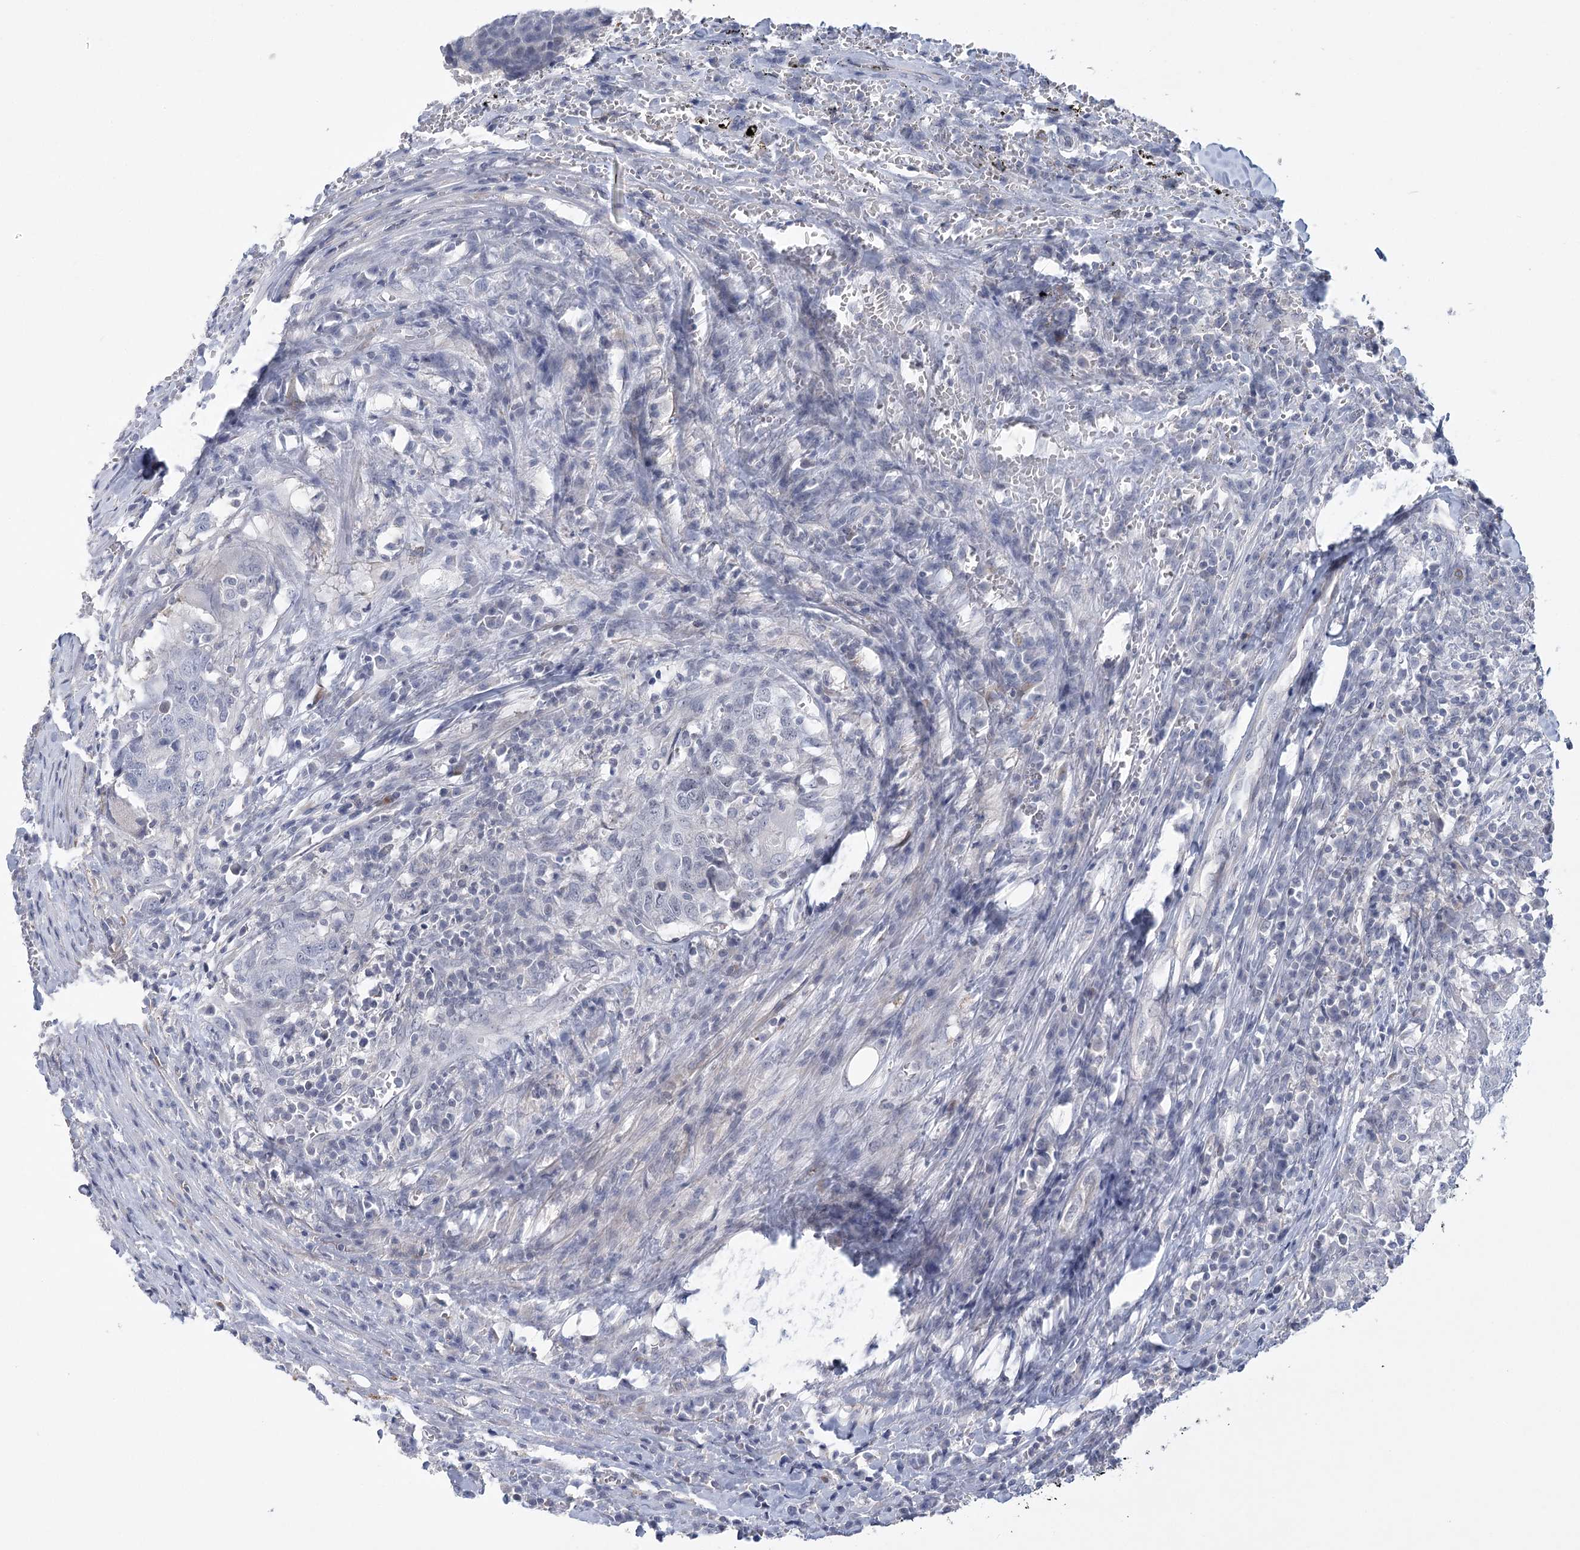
{"staining": {"intensity": "negative", "quantity": "none", "location": "none"}, "tissue": "head and neck cancer", "cell_type": "Tumor cells", "image_type": "cancer", "snomed": [{"axis": "morphology", "description": "Squamous cell carcinoma, NOS"}, {"axis": "topography", "description": "Head-Neck"}], "caption": "Immunohistochemistry (IHC) histopathology image of human head and neck cancer stained for a protein (brown), which shows no positivity in tumor cells.", "gene": "FAM76B", "patient": {"sex": "male", "age": 66}}